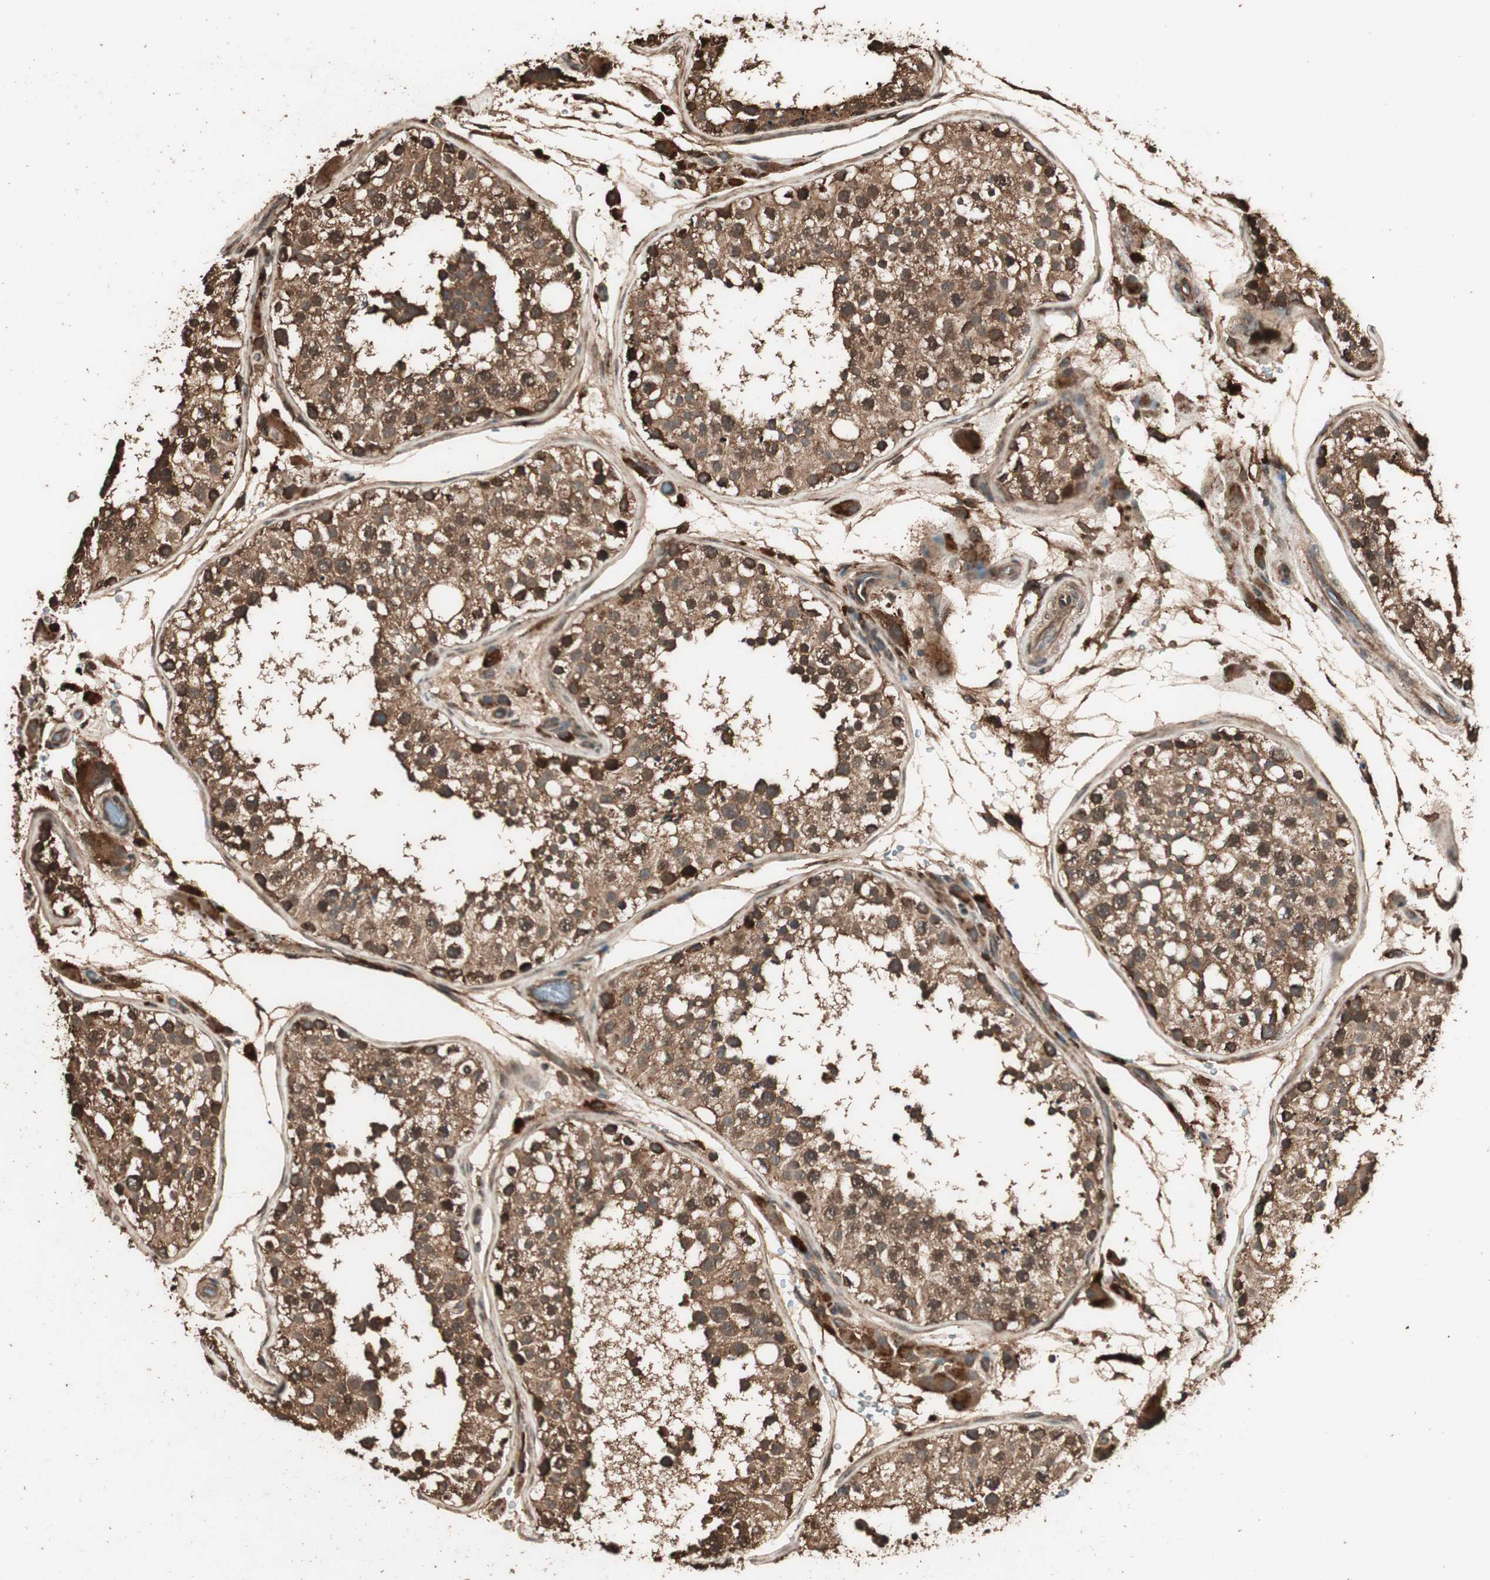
{"staining": {"intensity": "moderate", "quantity": ">75%", "location": "cytoplasmic/membranous,nuclear"}, "tissue": "testis", "cell_type": "Cells in seminiferous ducts", "image_type": "normal", "snomed": [{"axis": "morphology", "description": "Normal tissue, NOS"}, {"axis": "topography", "description": "Testis"}], "caption": "Protein expression analysis of benign human testis reveals moderate cytoplasmic/membranous,nuclear expression in approximately >75% of cells in seminiferous ducts. The staining is performed using DAB (3,3'-diaminobenzidine) brown chromogen to label protein expression. The nuclei are counter-stained blue using hematoxylin.", "gene": "CCN4", "patient": {"sex": "male", "age": 26}}